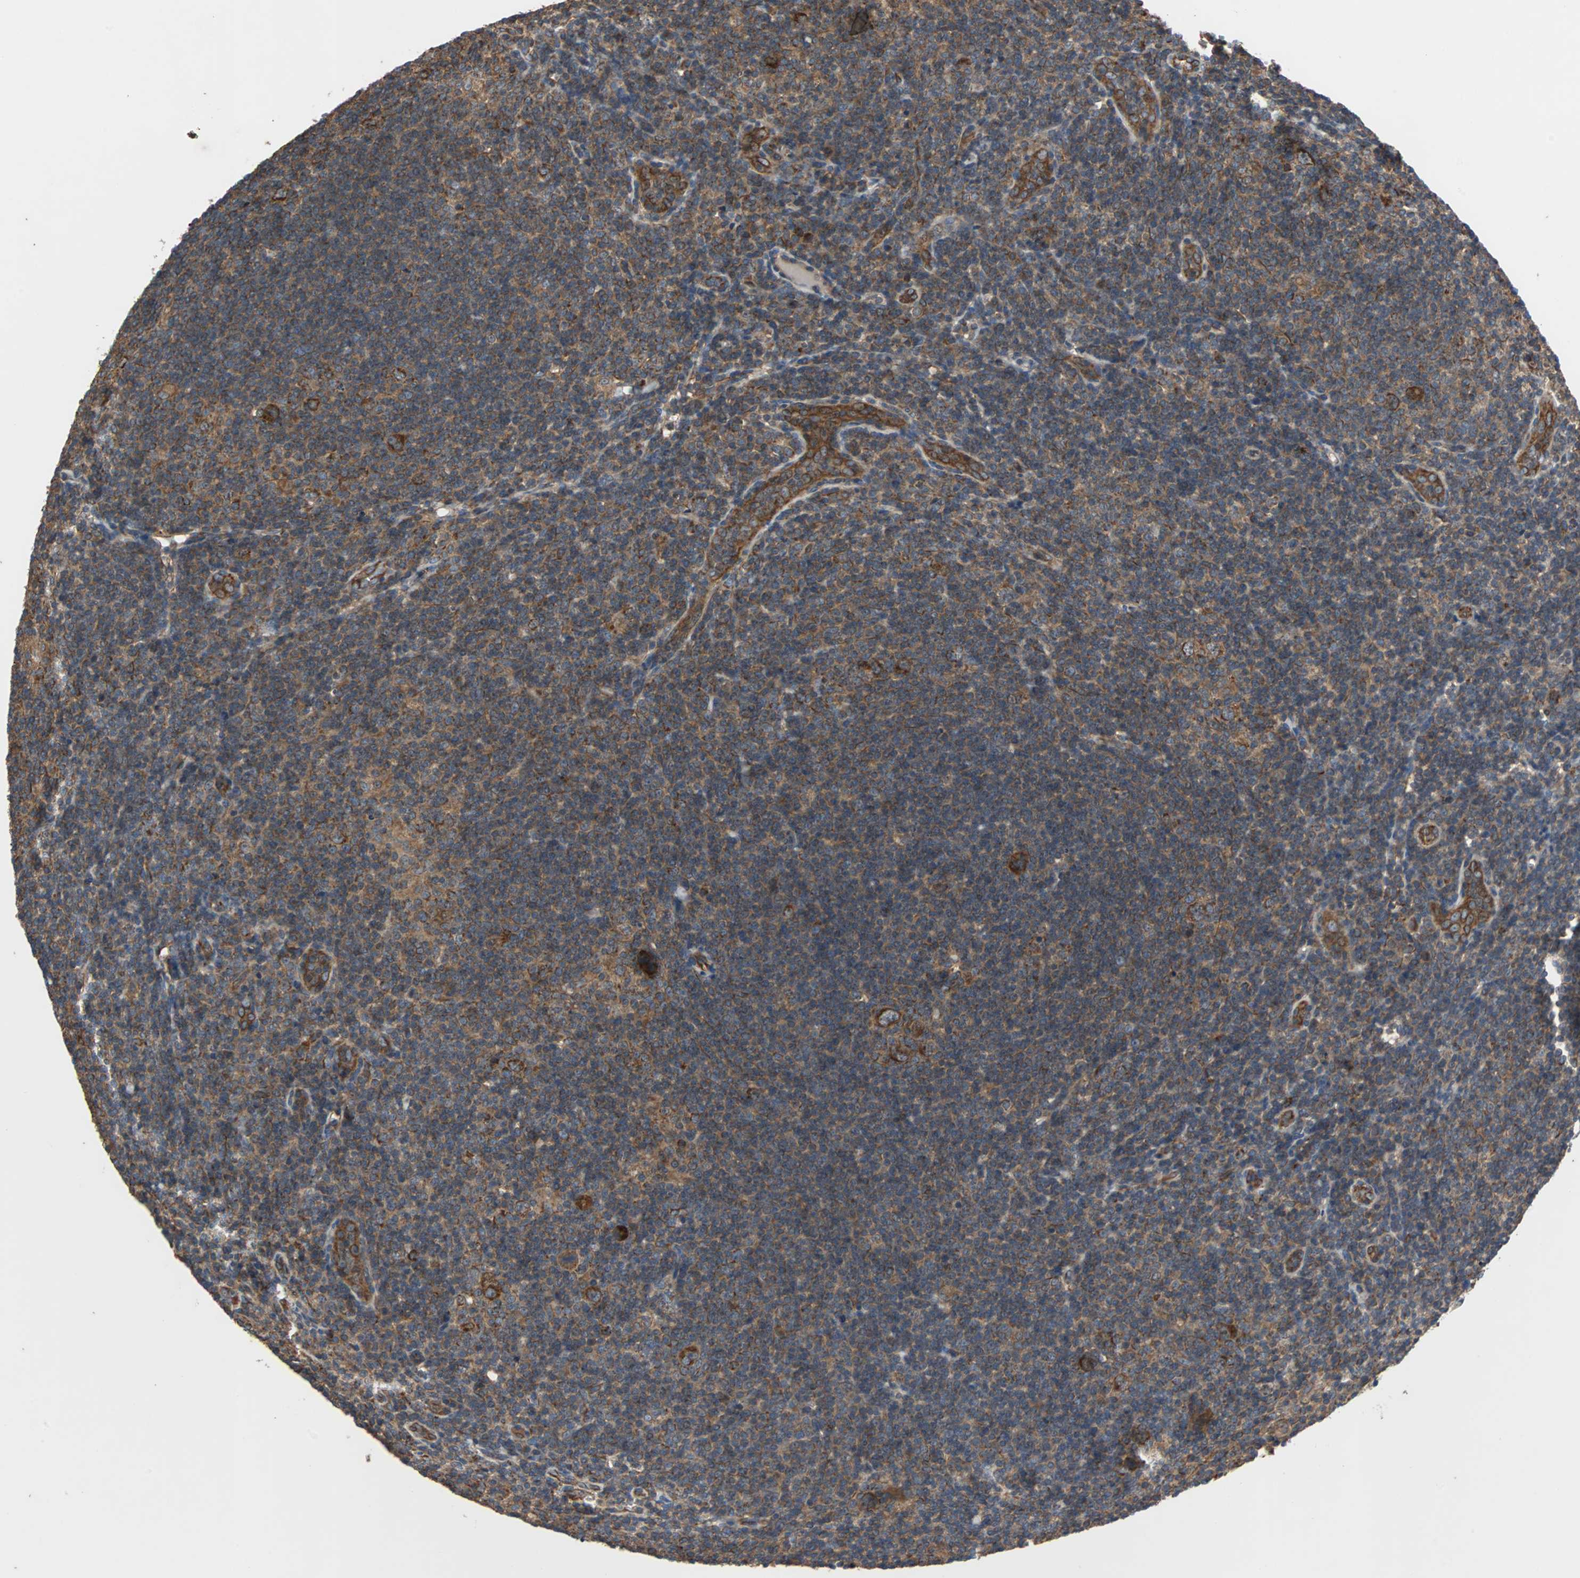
{"staining": {"intensity": "strong", "quantity": ">75%", "location": "cytoplasmic/membranous"}, "tissue": "lymphoma", "cell_type": "Tumor cells", "image_type": "cancer", "snomed": [{"axis": "morphology", "description": "Hodgkin's disease, NOS"}, {"axis": "topography", "description": "Lymph node"}], "caption": "Human Hodgkin's disease stained with a brown dye displays strong cytoplasmic/membranous positive positivity in about >75% of tumor cells.", "gene": "ACTR3", "patient": {"sex": "female", "age": 57}}